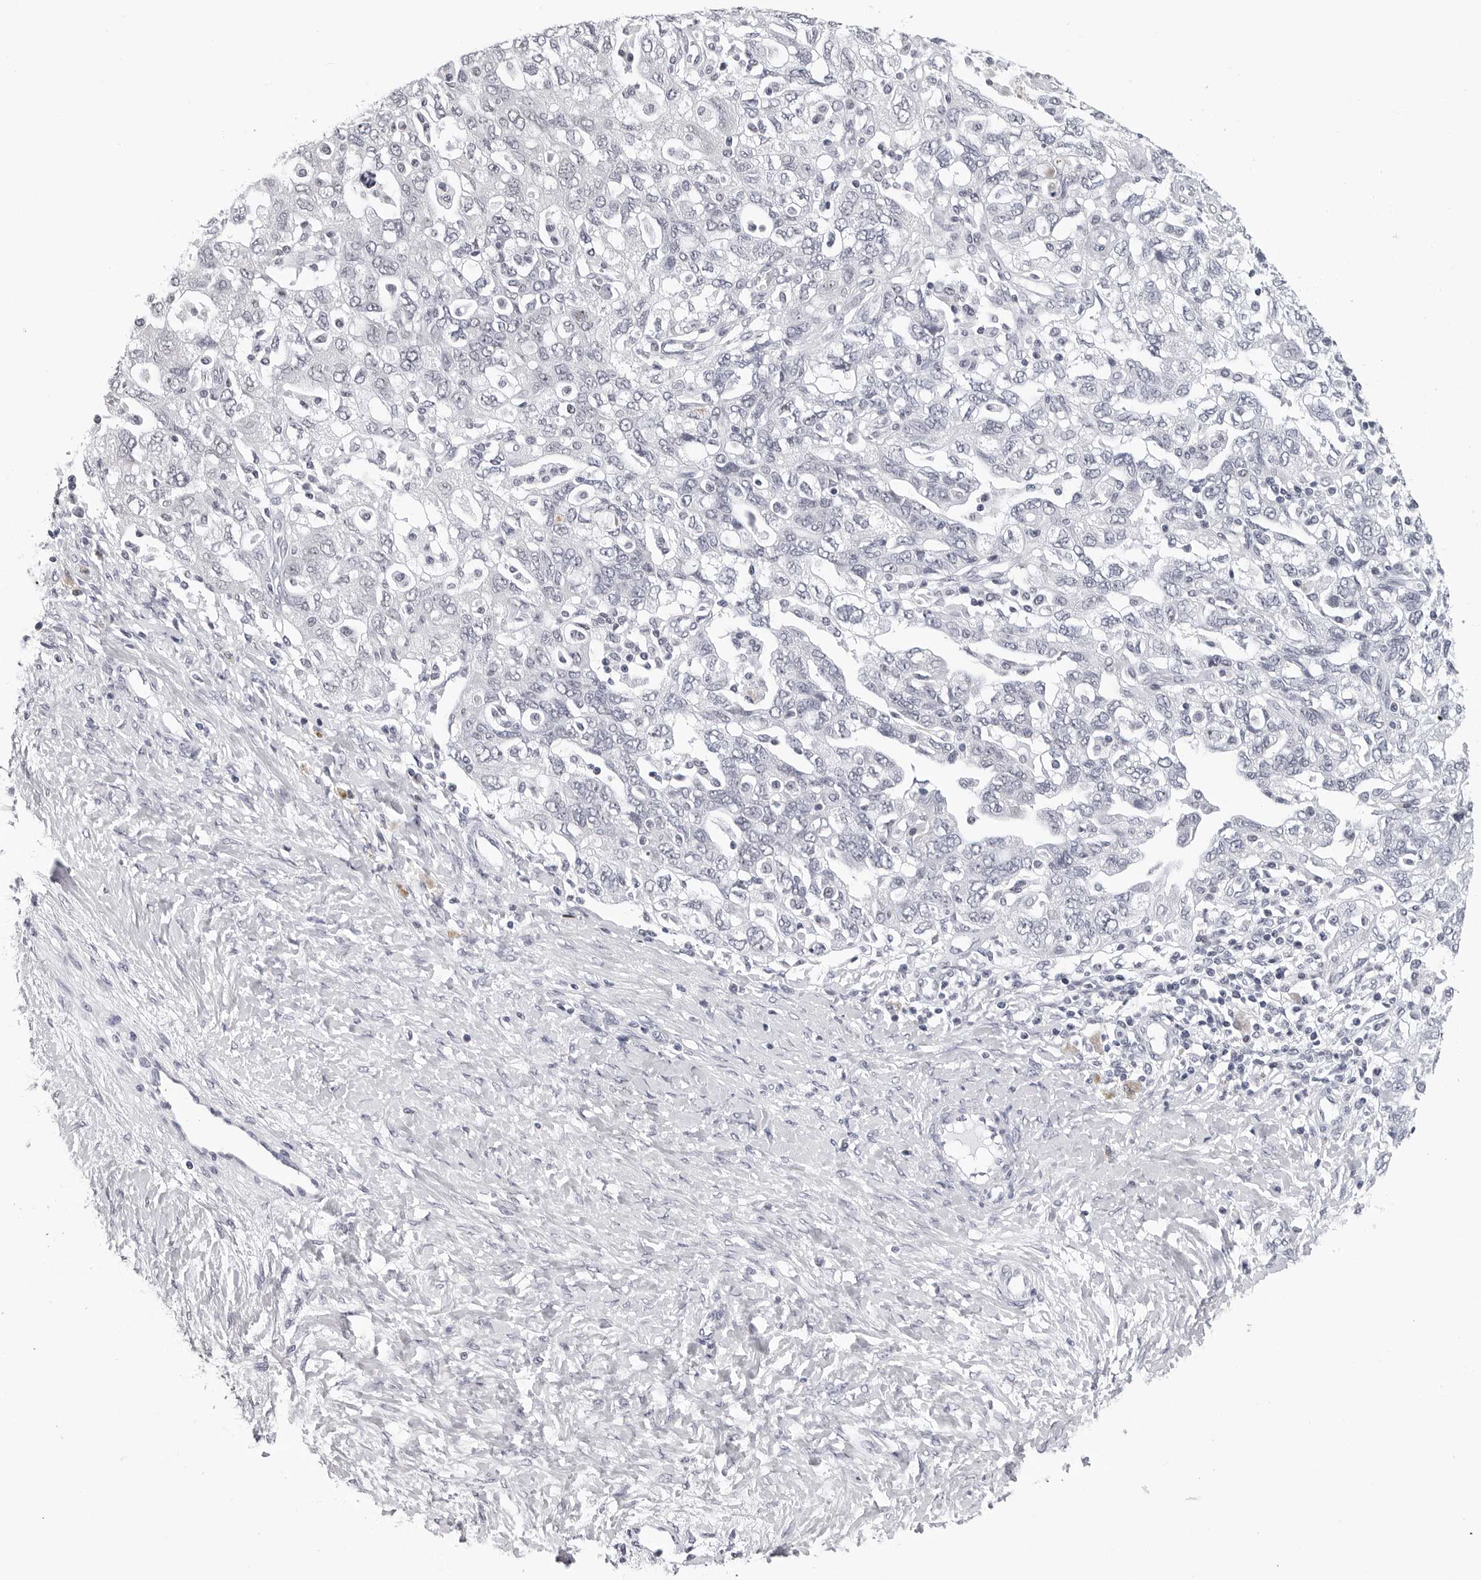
{"staining": {"intensity": "negative", "quantity": "none", "location": "none"}, "tissue": "ovarian cancer", "cell_type": "Tumor cells", "image_type": "cancer", "snomed": [{"axis": "morphology", "description": "Carcinoma, NOS"}, {"axis": "morphology", "description": "Cystadenocarcinoma, serous, NOS"}, {"axis": "topography", "description": "Ovary"}], "caption": "A high-resolution image shows IHC staining of ovarian carcinoma, which displays no significant positivity in tumor cells. The staining is performed using DAB brown chromogen with nuclei counter-stained in using hematoxylin.", "gene": "GNL2", "patient": {"sex": "female", "age": 69}}